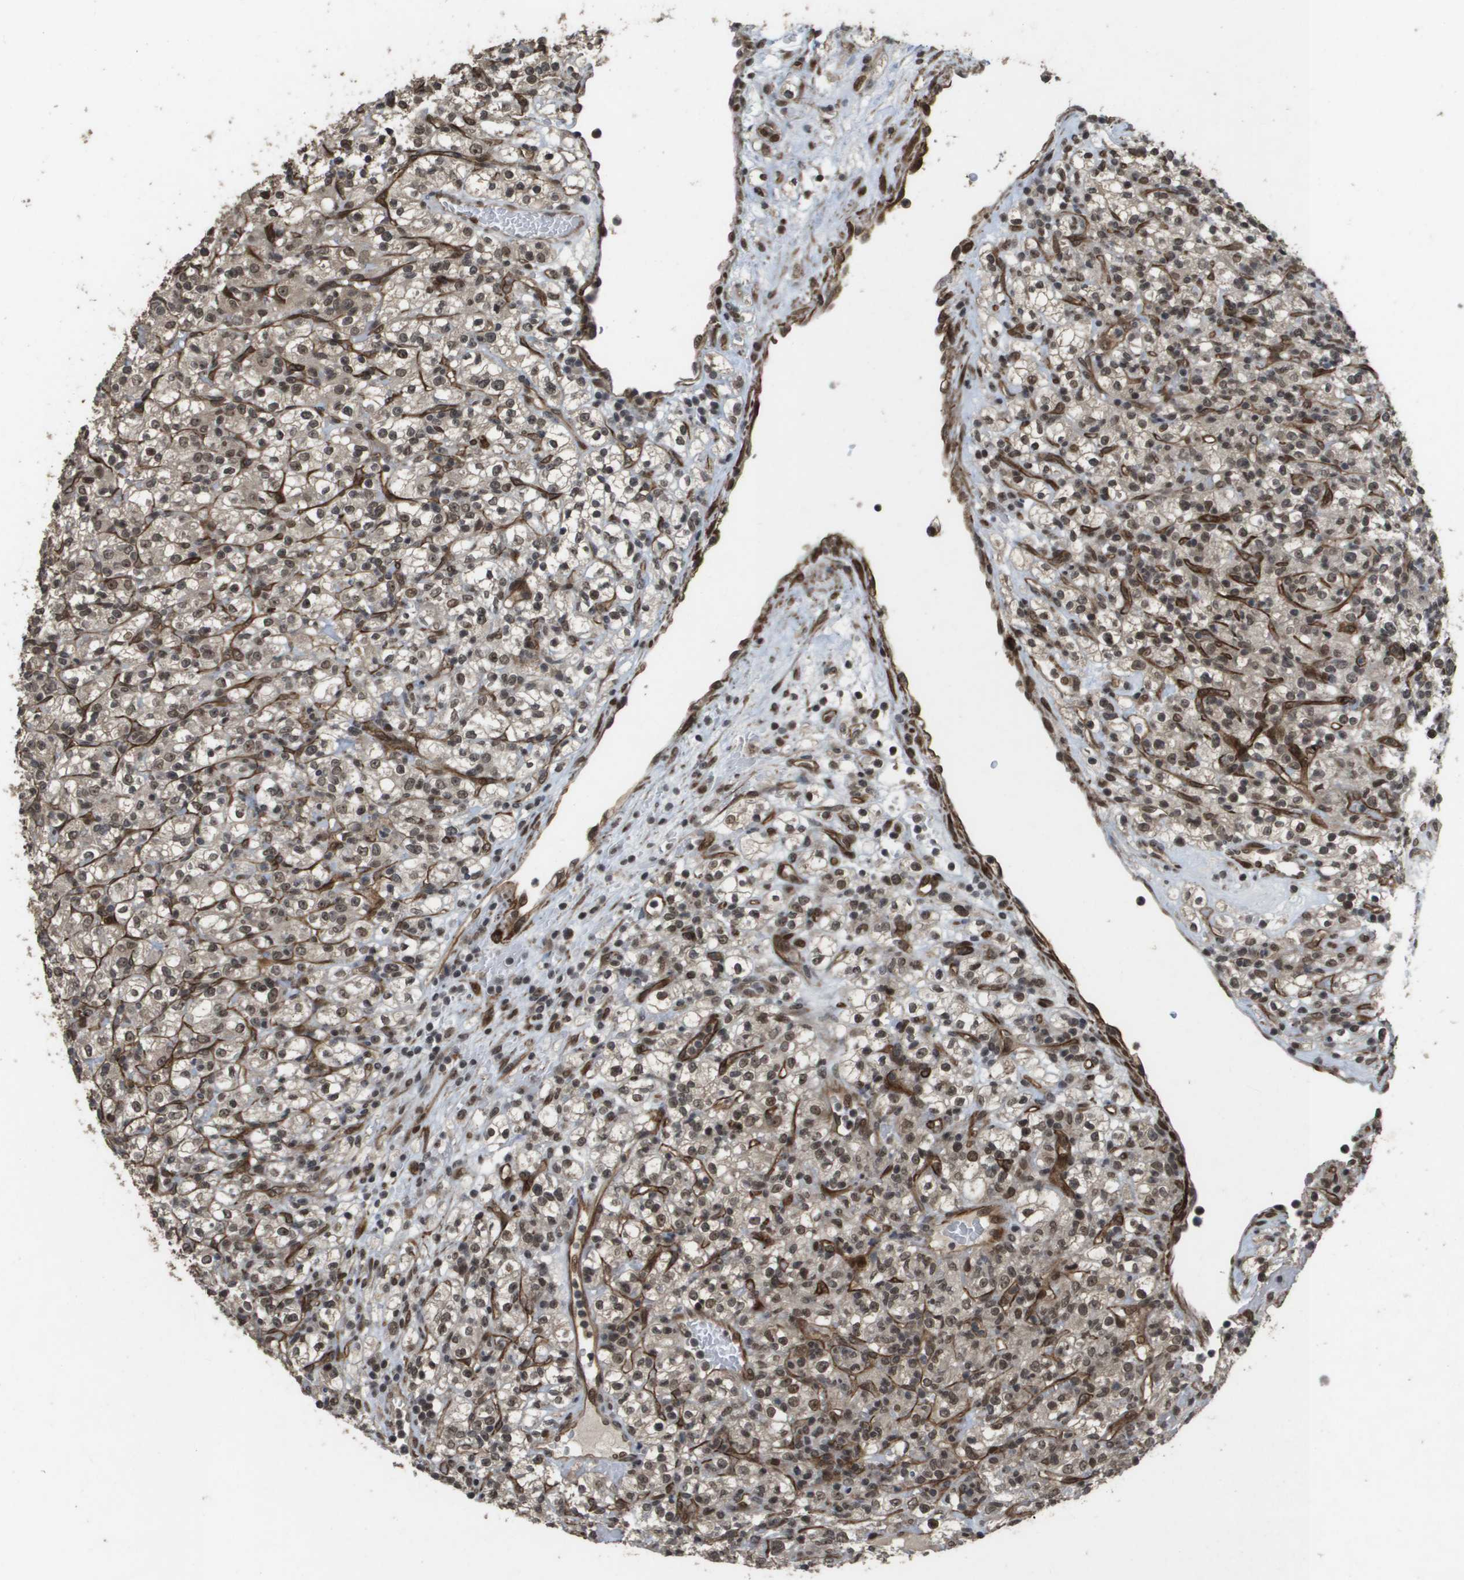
{"staining": {"intensity": "moderate", "quantity": ">75%", "location": "nuclear"}, "tissue": "renal cancer", "cell_type": "Tumor cells", "image_type": "cancer", "snomed": [{"axis": "morphology", "description": "Normal tissue, NOS"}, {"axis": "morphology", "description": "Adenocarcinoma, NOS"}, {"axis": "topography", "description": "Kidney"}], "caption": "High-magnification brightfield microscopy of renal cancer (adenocarcinoma) stained with DAB (brown) and counterstained with hematoxylin (blue). tumor cells exhibit moderate nuclear positivity is seen in approximately>75% of cells. Using DAB (brown) and hematoxylin (blue) stains, captured at high magnification using brightfield microscopy.", "gene": "KAT5", "patient": {"sex": "female", "age": 72}}